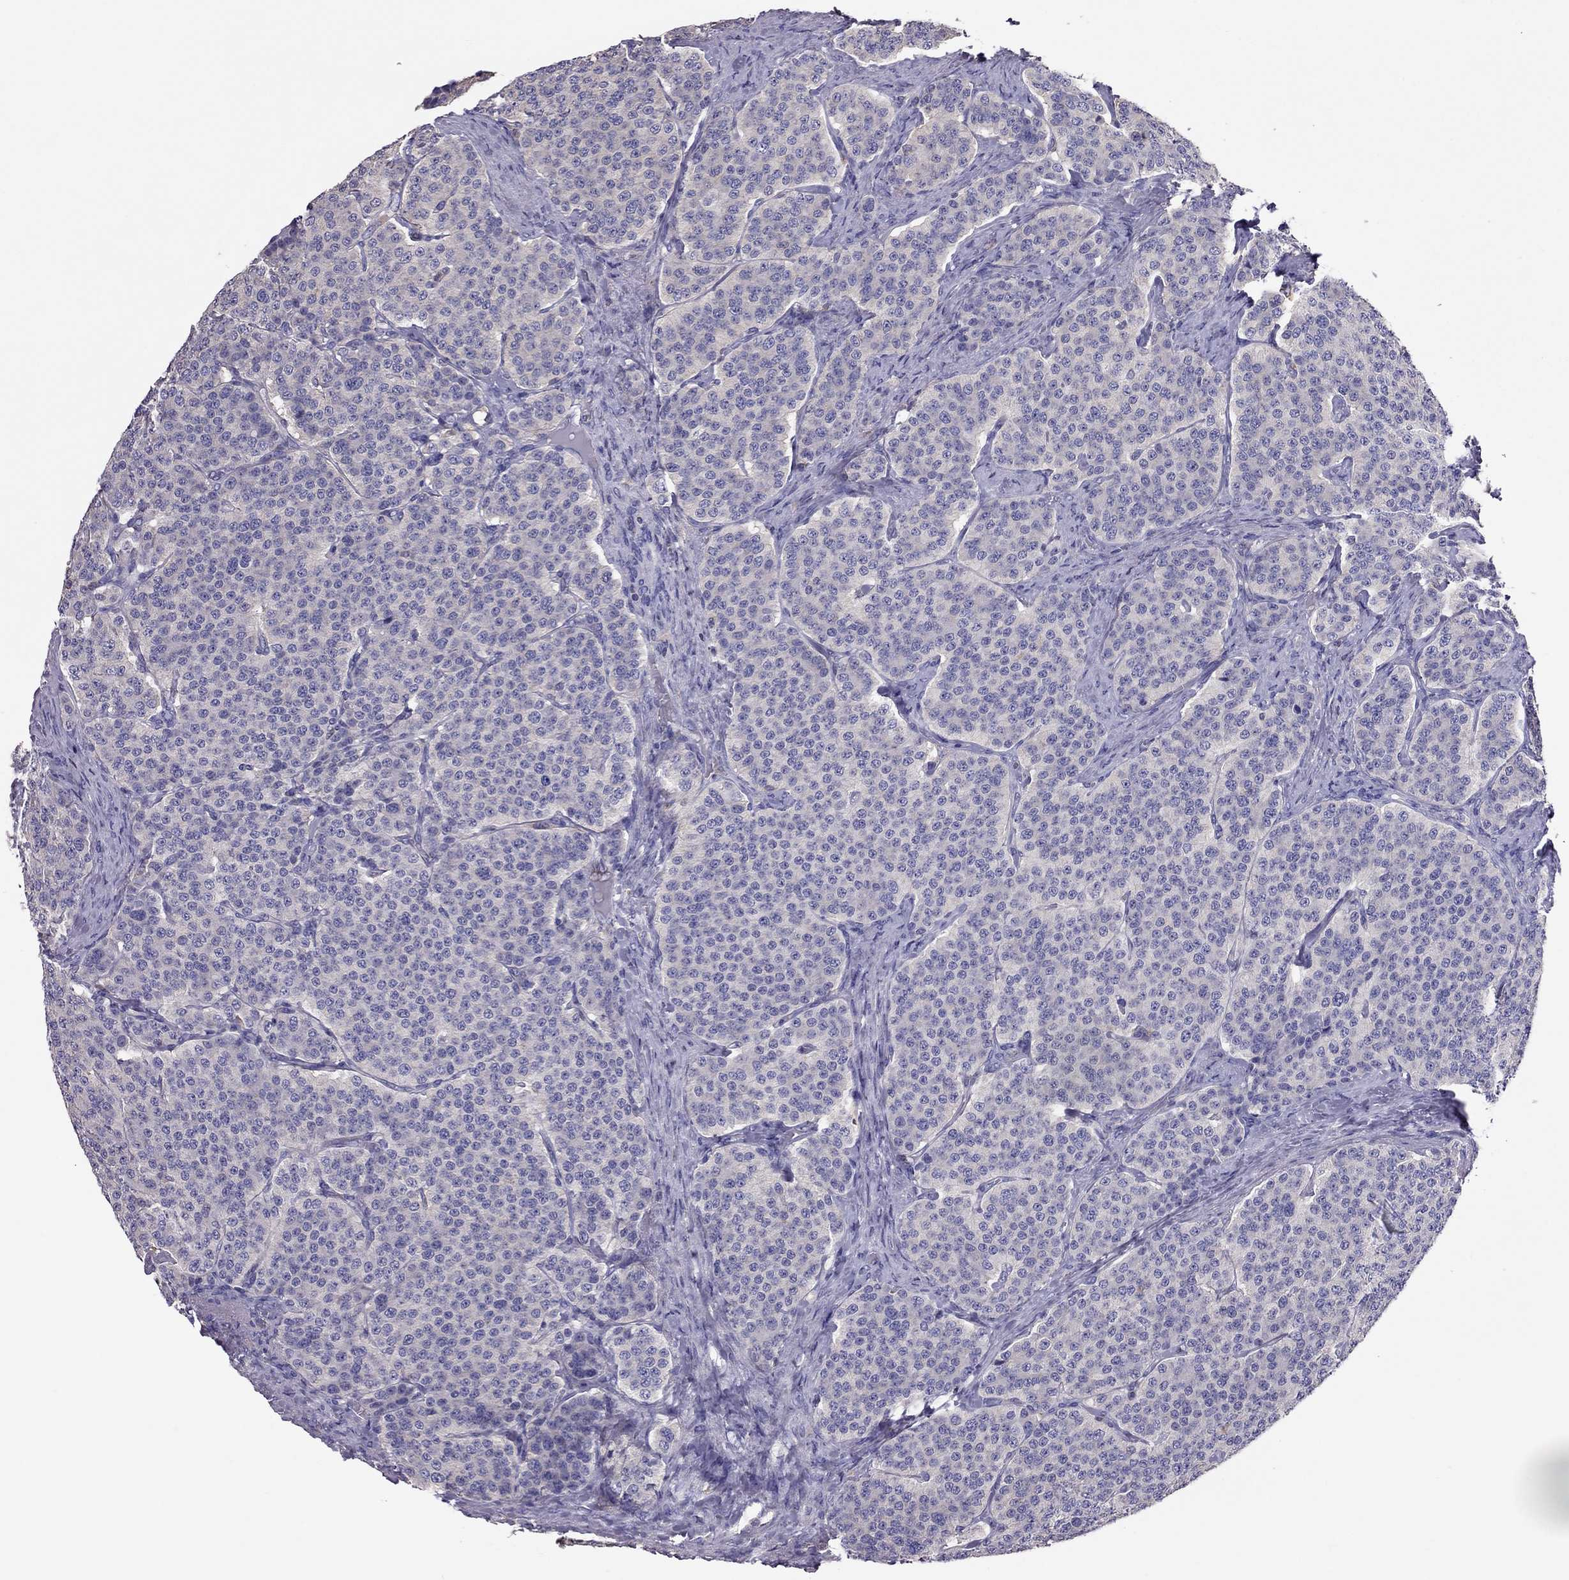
{"staining": {"intensity": "negative", "quantity": "none", "location": "none"}, "tissue": "carcinoid", "cell_type": "Tumor cells", "image_type": "cancer", "snomed": [{"axis": "morphology", "description": "Carcinoid, malignant, NOS"}, {"axis": "topography", "description": "Small intestine"}], "caption": "A high-resolution histopathology image shows IHC staining of carcinoid, which demonstrates no significant positivity in tumor cells.", "gene": "TEX22", "patient": {"sex": "female", "age": 58}}